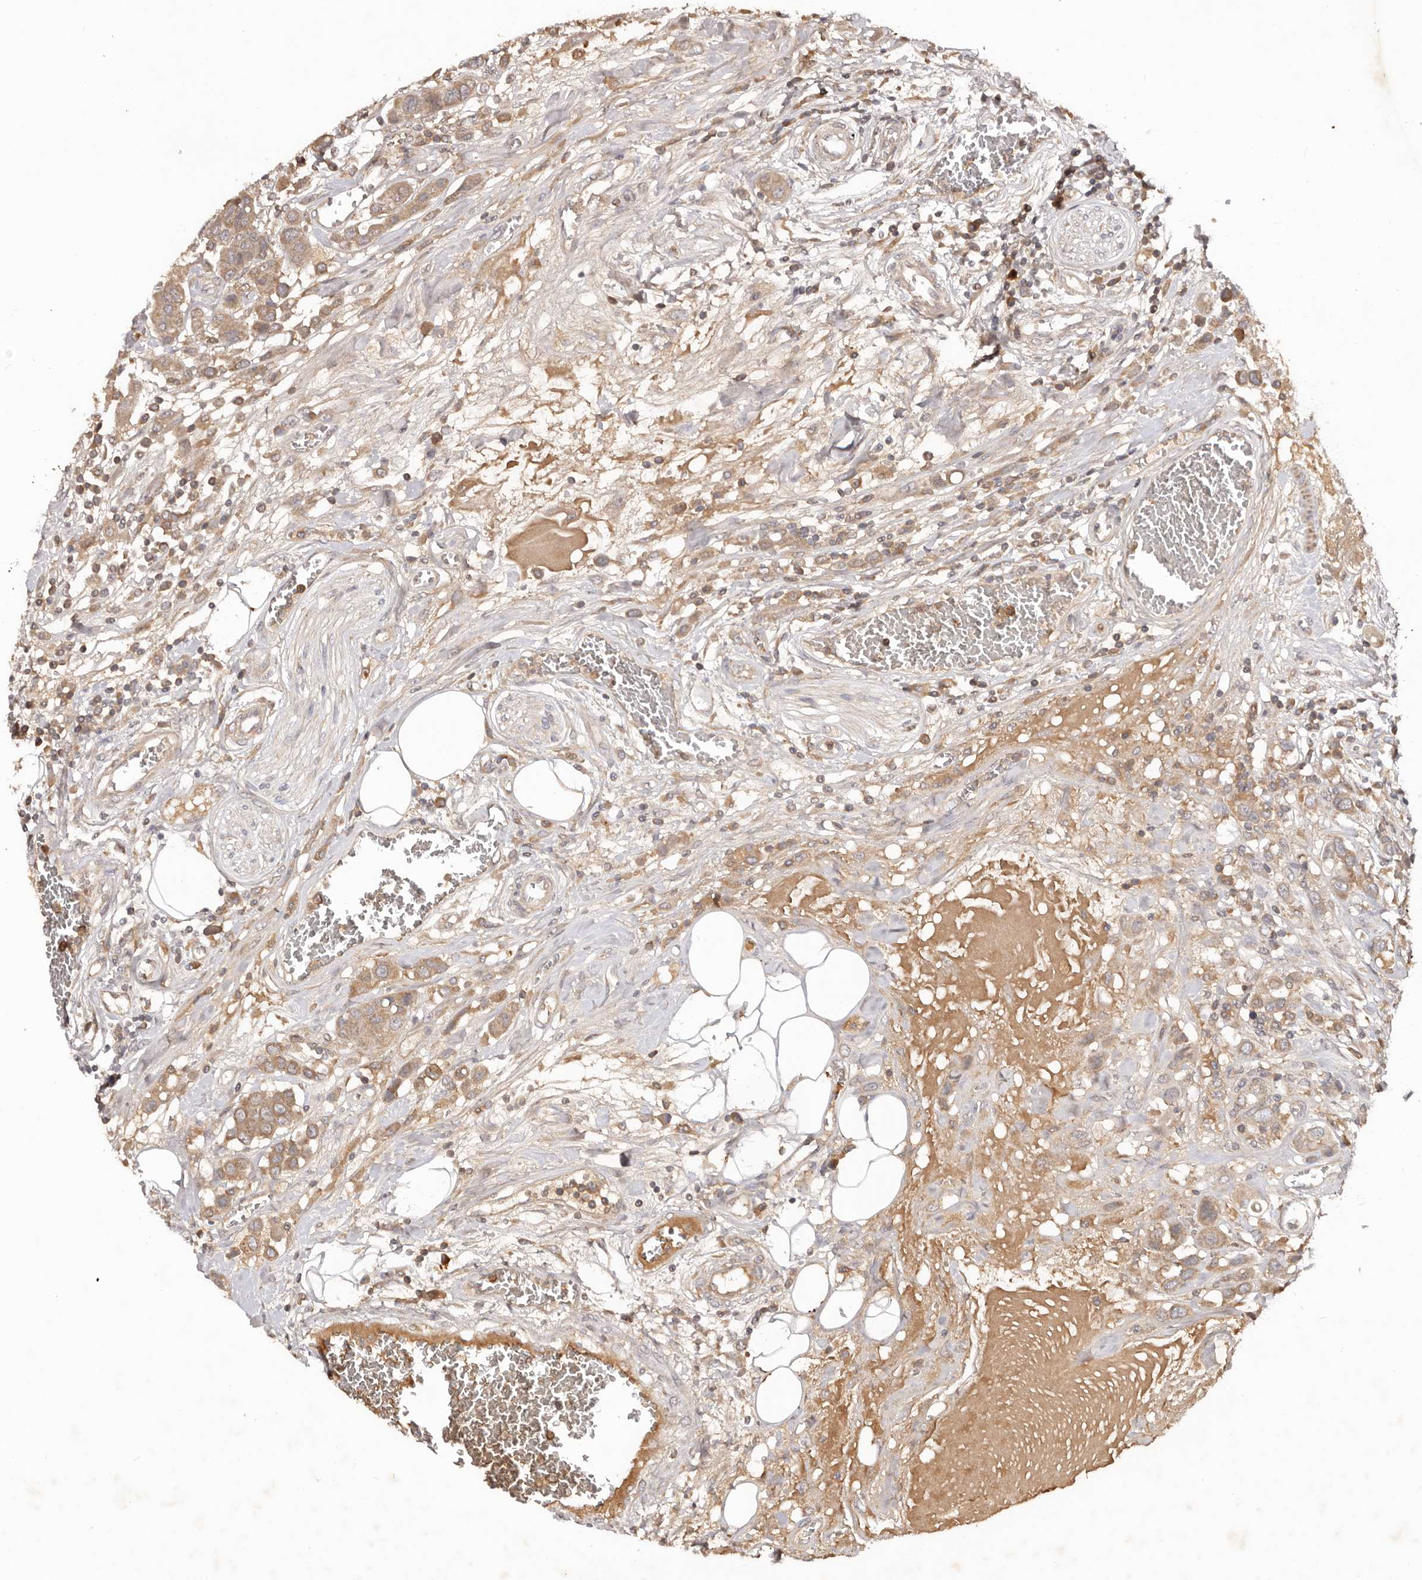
{"staining": {"intensity": "weak", "quantity": ">75%", "location": "cytoplasmic/membranous"}, "tissue": "urothelial cancer", "cell_type": "Tumor cells", "image_type": "cancer", "snomed": [{"axis": "morphology", "description": "Urothelial carcinoma, High grade"}, {"axis": "topography", "description": "Urinary bladder"}], "caption": "The histopathology image reveals immunohistochemical staining of urothelial cancer. There is weak cytoplasmic/membranous staining is present in about >75% of tumor cells. The staining was performed using DAB (3,3'-diaminobenzidine), with brown indicating positive protein expression. Nuclei are stained blue with hematoxylin.", "gene": "PKIB", "patient": {"sex": "male", "age": 50}}